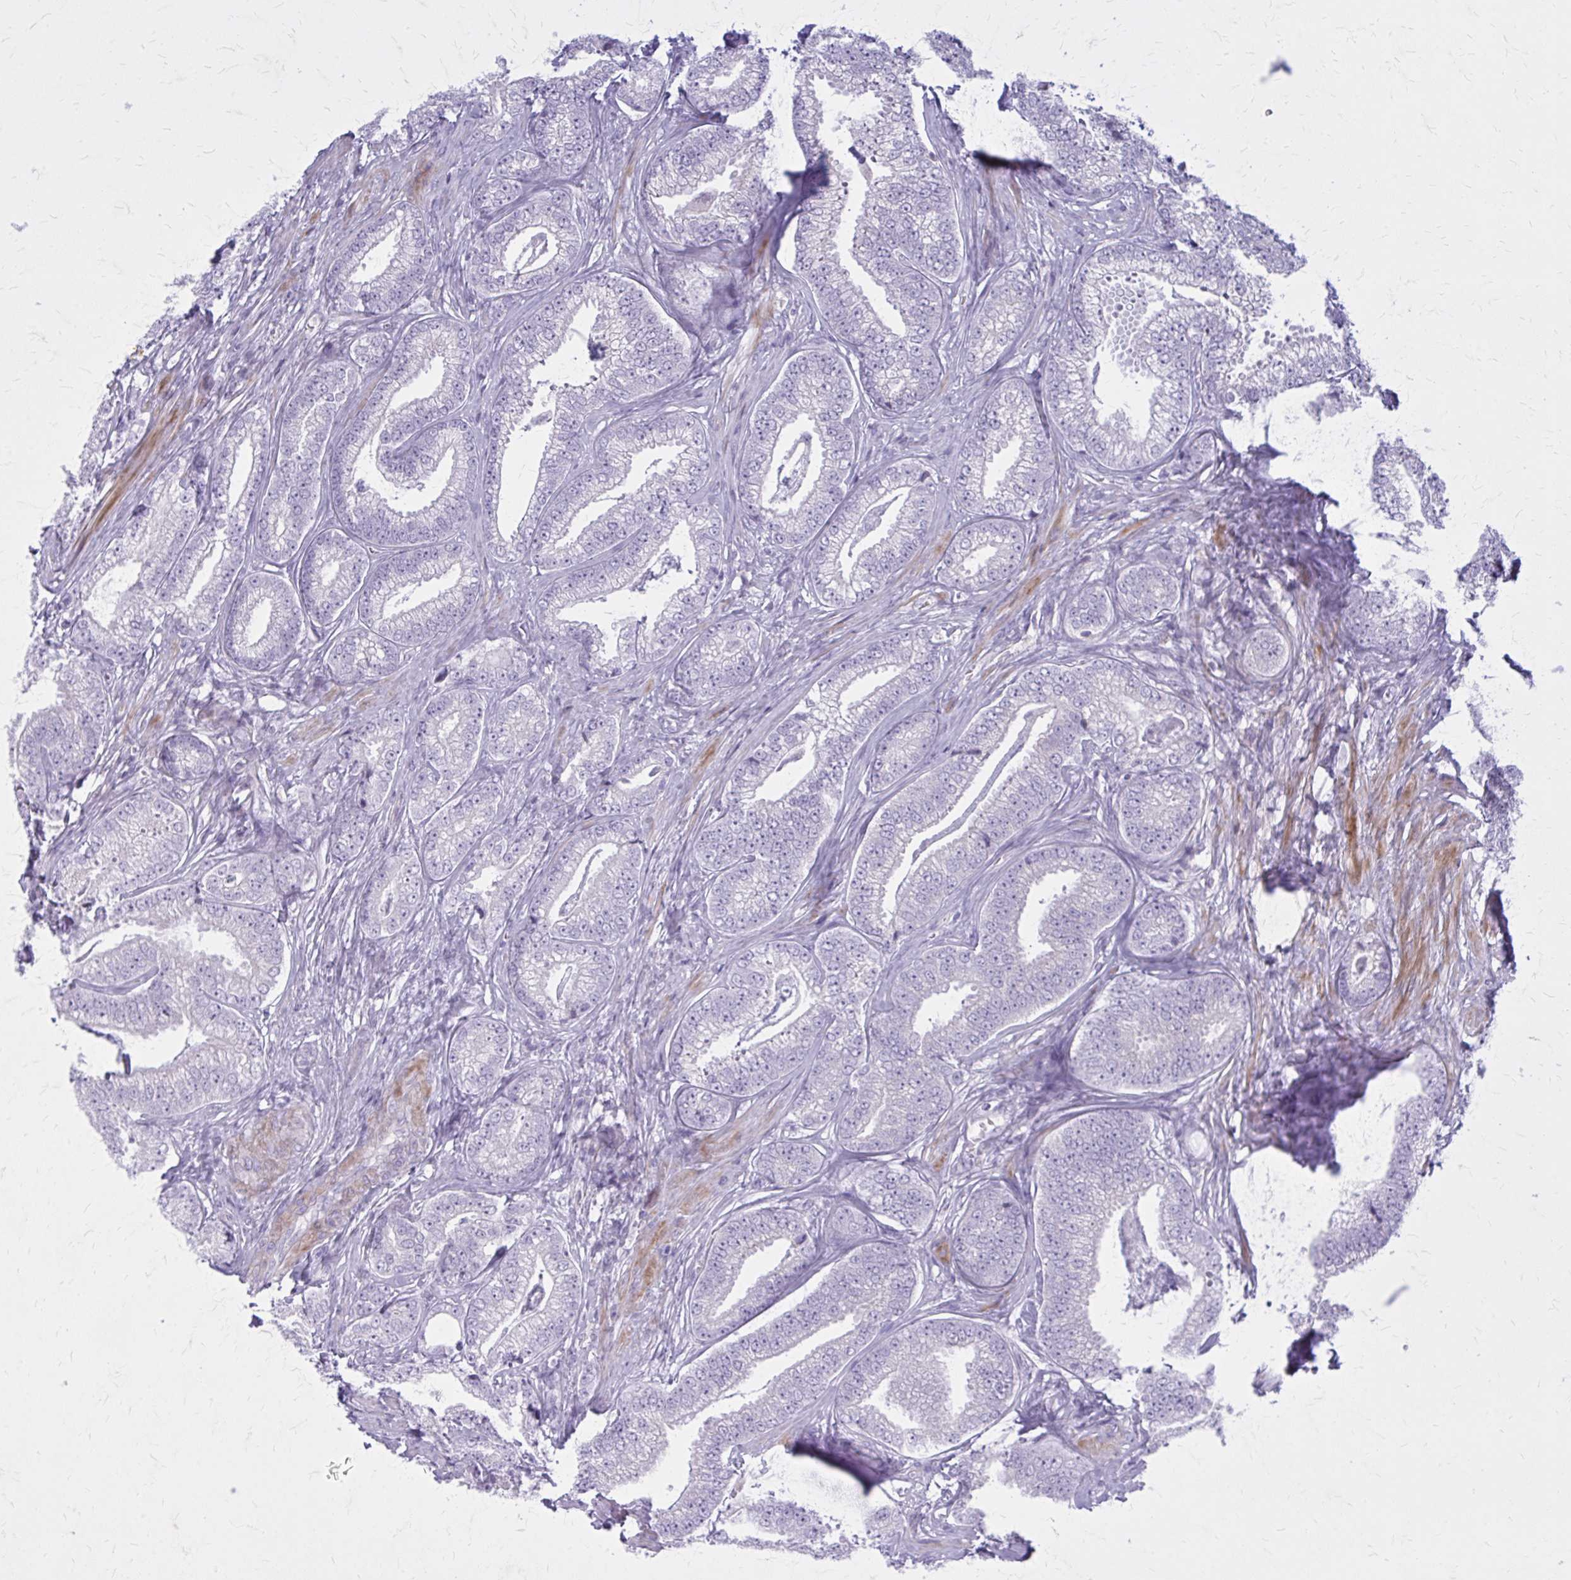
{"staining": {"intensity": "negative", "quantity": "none", "location": "none"}, "tissue": "prostate cancer", "cell_type": "Tumor cells", "image_type": "cancer", "snomed": [{"axis": "morphology", "description": "Adenocarcinoma, Low grade"}, {"axis": "topography", "description": "Prostate"}], "caption": "Prostate cancer was stained to show a protein in brown. There is no significant positivity in tumor cells. (DAB (3,3'-diaminobenzidine) IHC with hematoxylin counter stain).", "gene": "PITPNM1", "patient": {"sex": "male", "age": 63}}